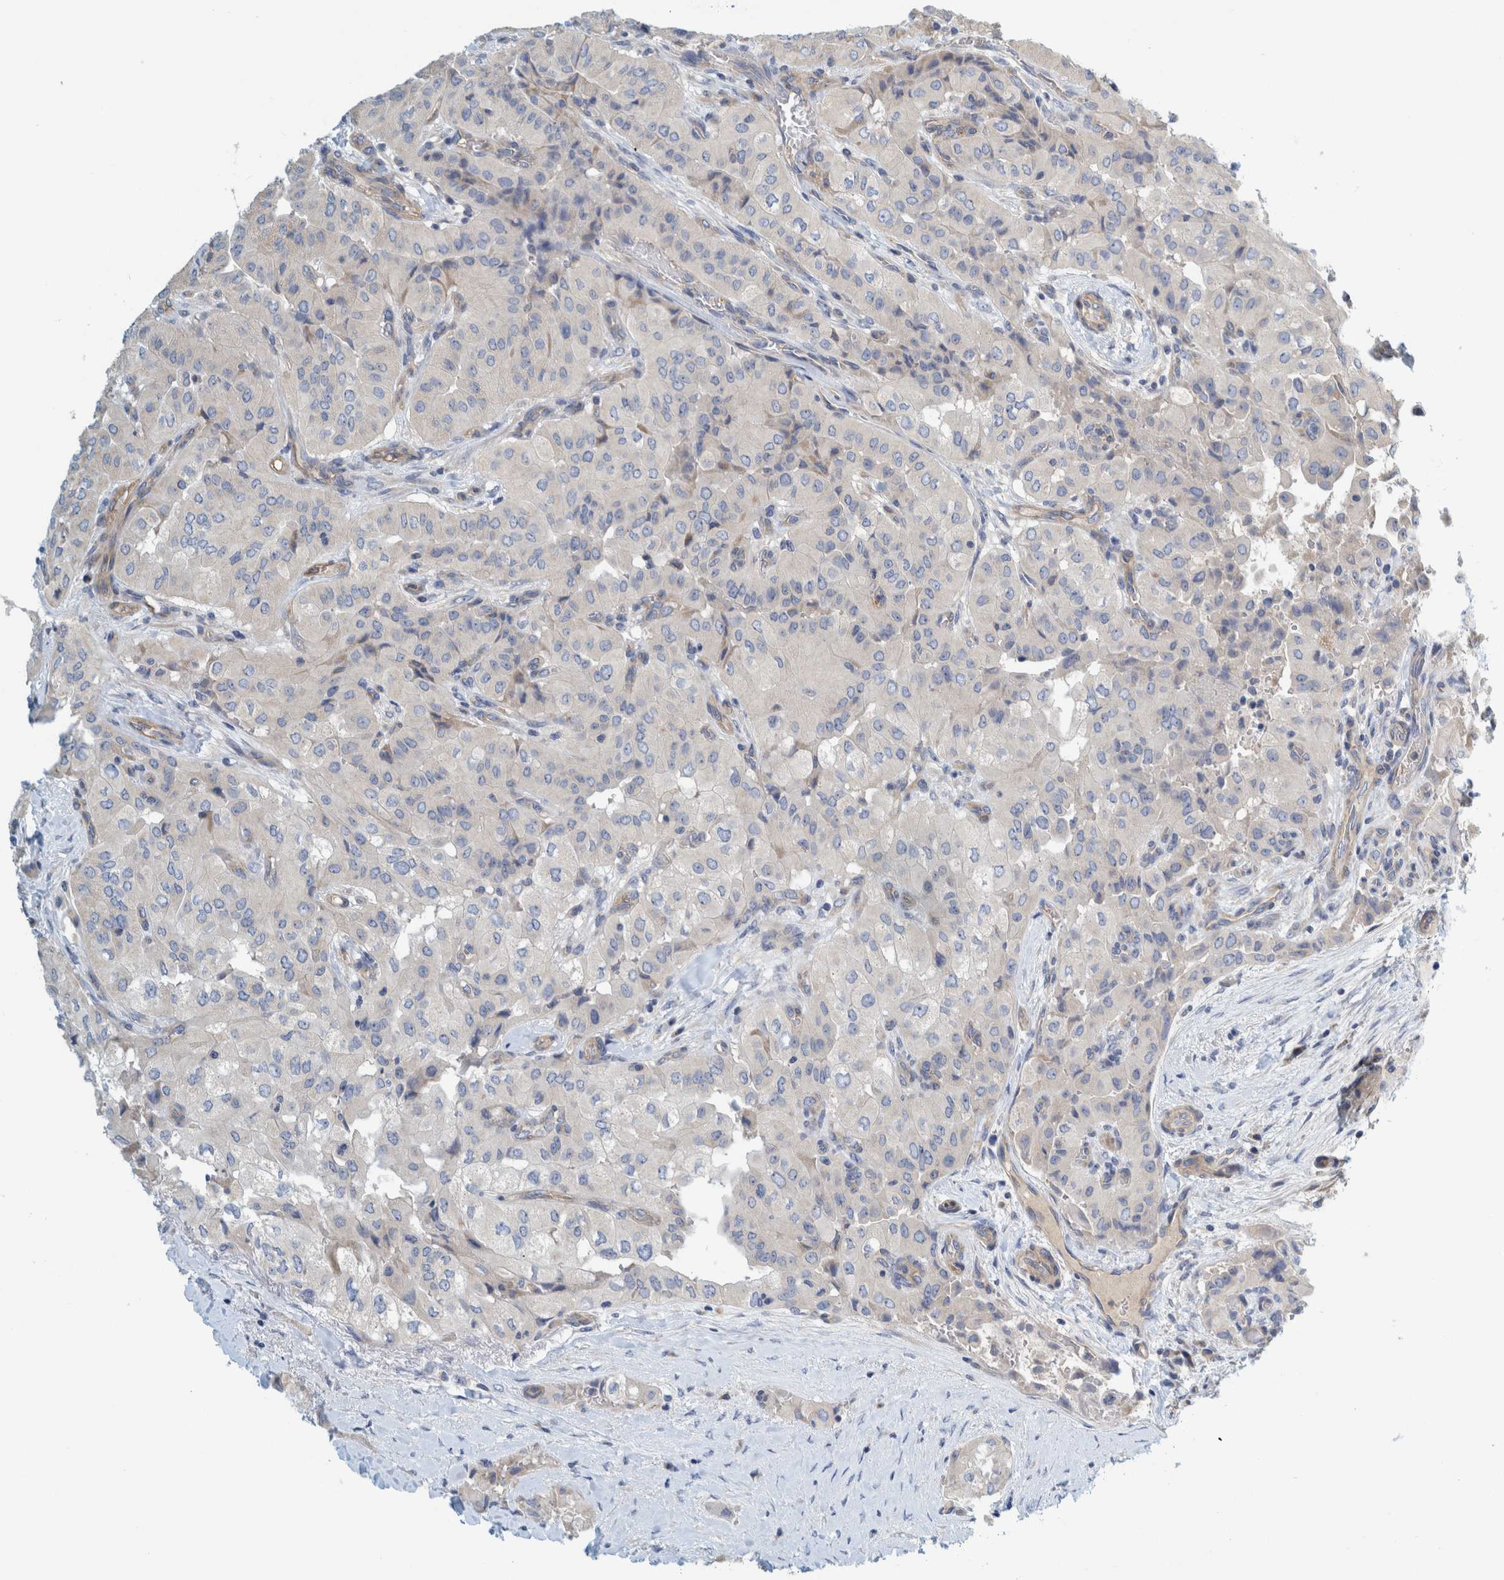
{"staining": {"intensity": "negative", "quantity": "none", "location": "none"}, "tissue": "thyroid cancer", "cell_type": "Tumor cells", "image_type": "cancer", "snomed": [{"axis": "morphology", "description": "Papillary adenocarcinoma, NOS"}, {"axis": "topography", "description": "Thyroid gland"}], "caption": "Immunohistochemistry (IHC) of papillary adenocarcinoma (thyroid) demonstrates no staining in tumor cells.", "gene": "ZNF324B", "patient": {"sex": "female", "age": 59}}